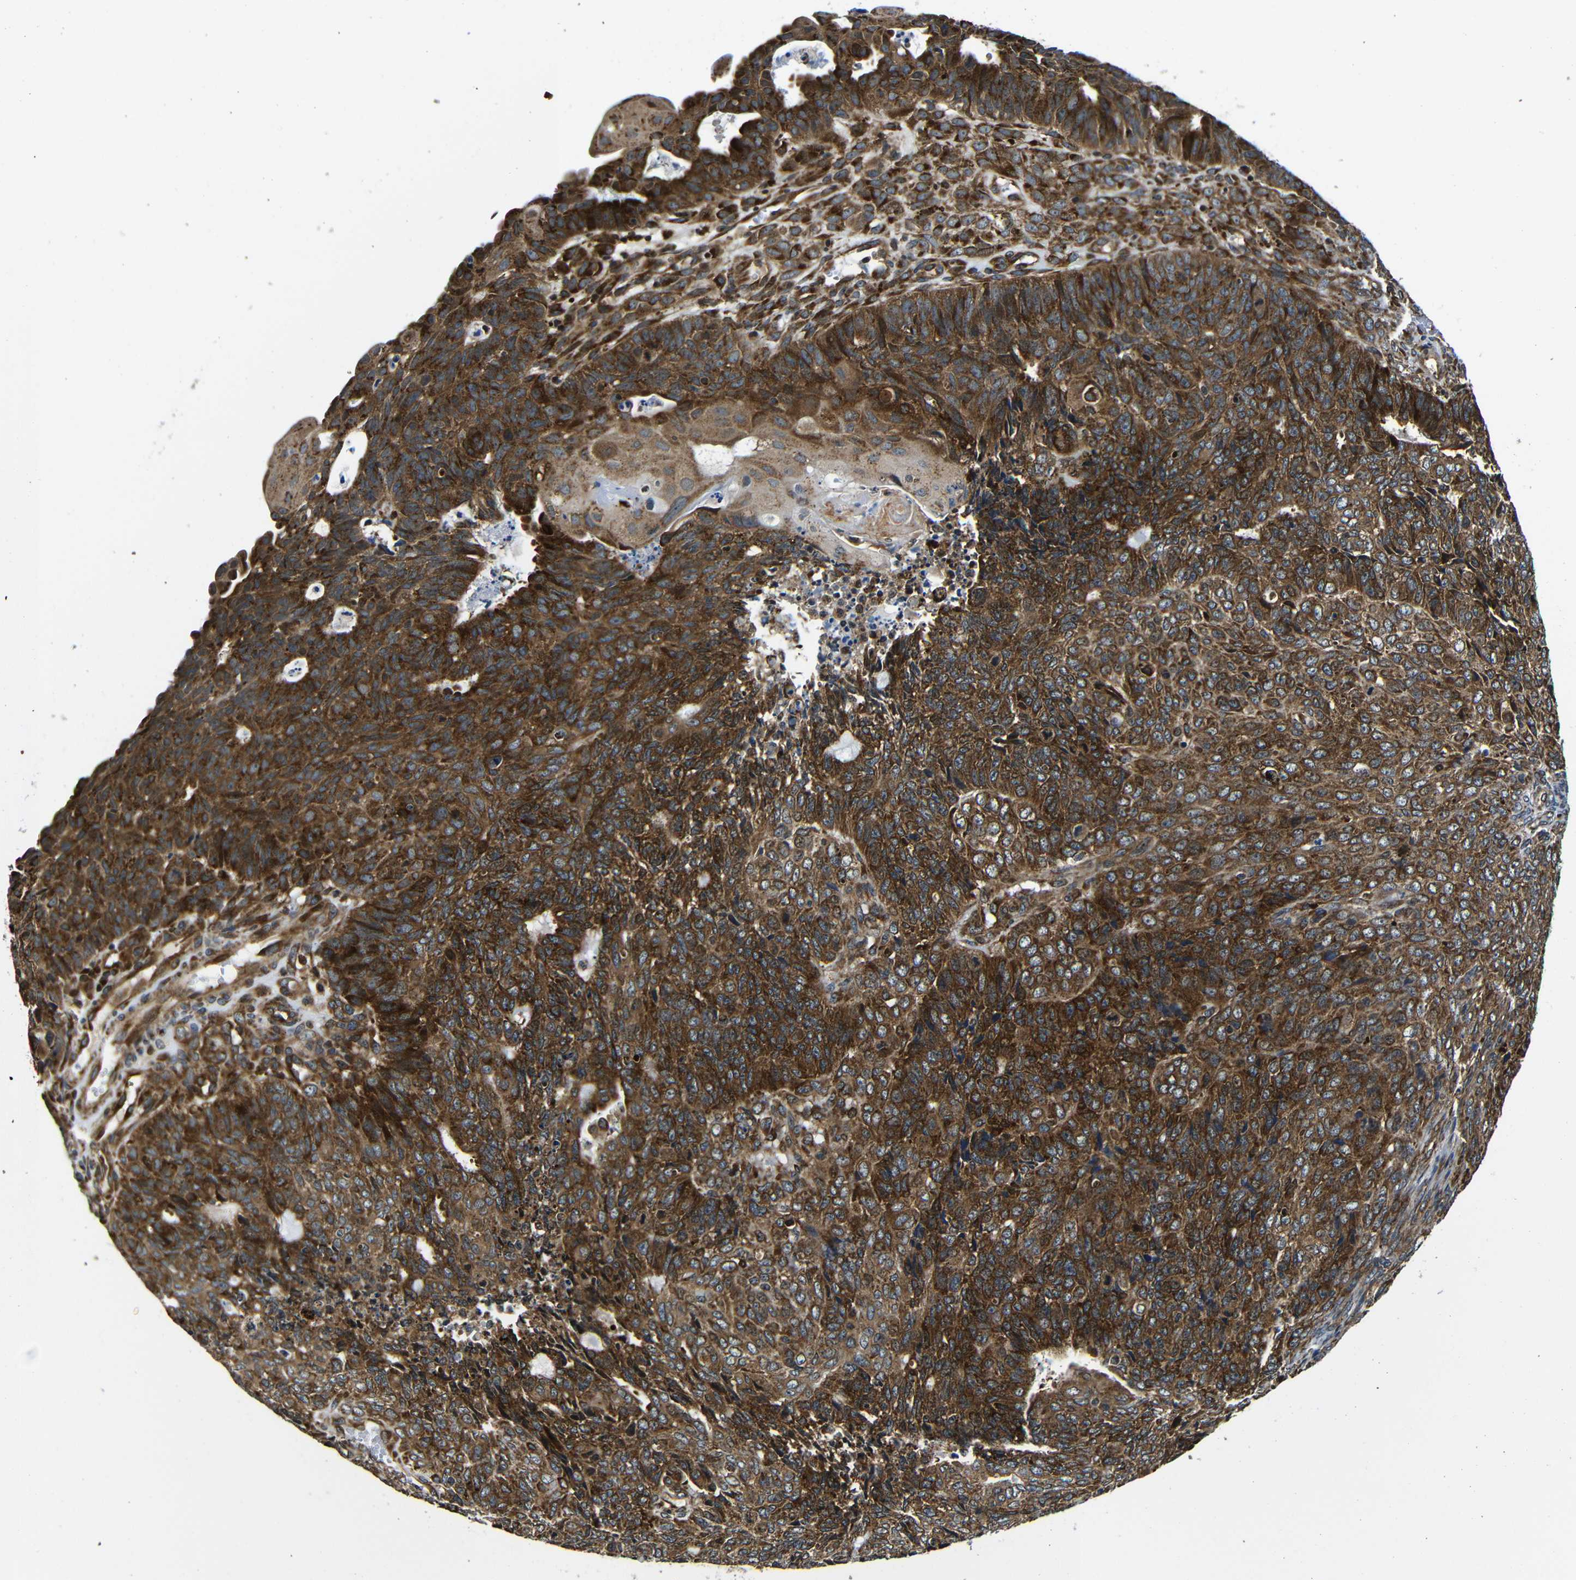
{"staining": {"intensity": "strong", "quantity": ">75%", "location": "cytoplasmic/membranous"}, "tissue": "endometrial cancer", "cell_type": "Tumor cells", "image_type": "cancer", "snomed": [{"axis": "morphology", "description": "Adenocarcinoma, NOS"}, {"axis": "topography", "description": "Endometrium"}], "caption": "Immunohistochemical staining of human endometrial cancer (adenocarcinoma) displays strong cytoplasmic/membranous protein expression in about >75% of tumor cells.", "gene": "ABCE1", "patient": {"sex": "female", "age": 32}}